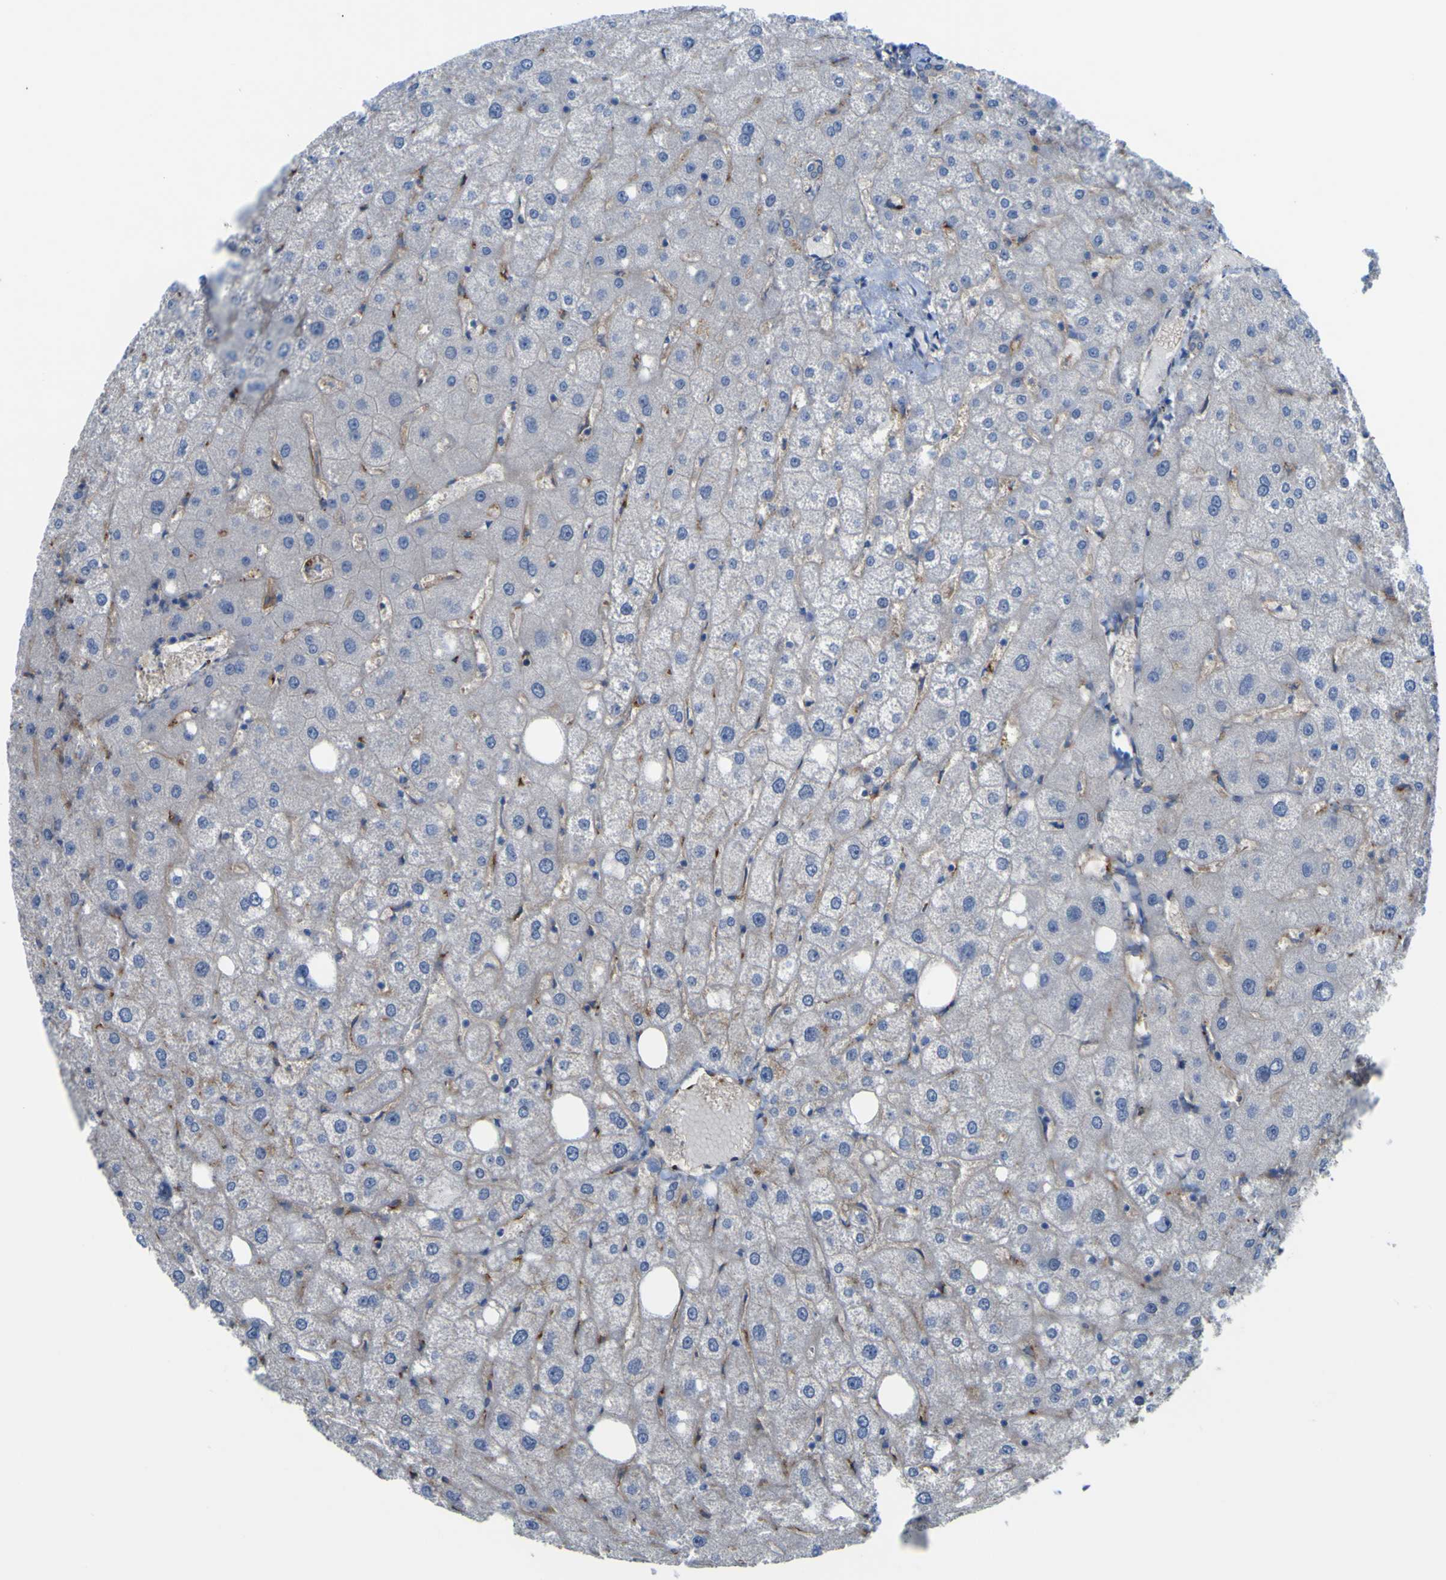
{"staining": {"intensity": "weak", "quantity": "25%-75%", "location": "cytoplasmic/membranous"}, "tissue": "liver", "cell_type": "Cholangiocytes", "image_type": "normal", "snomed": [{"axis": "morphology", "description": "Normal tissue, NOS"}, {"axis": "topography", "description": "Liver"}], "caption": "Normal liver shows weak cytoplasmic/membranous positivity in approximately 25%-75% of cholangiocytes, visualized by immunohistochemistry. Immunohistochemistry stains the protein of interest in brown and the nuclei are stained blue.", "gene": "PTPRF", "patient": {"sex": "male", "age": 73}}